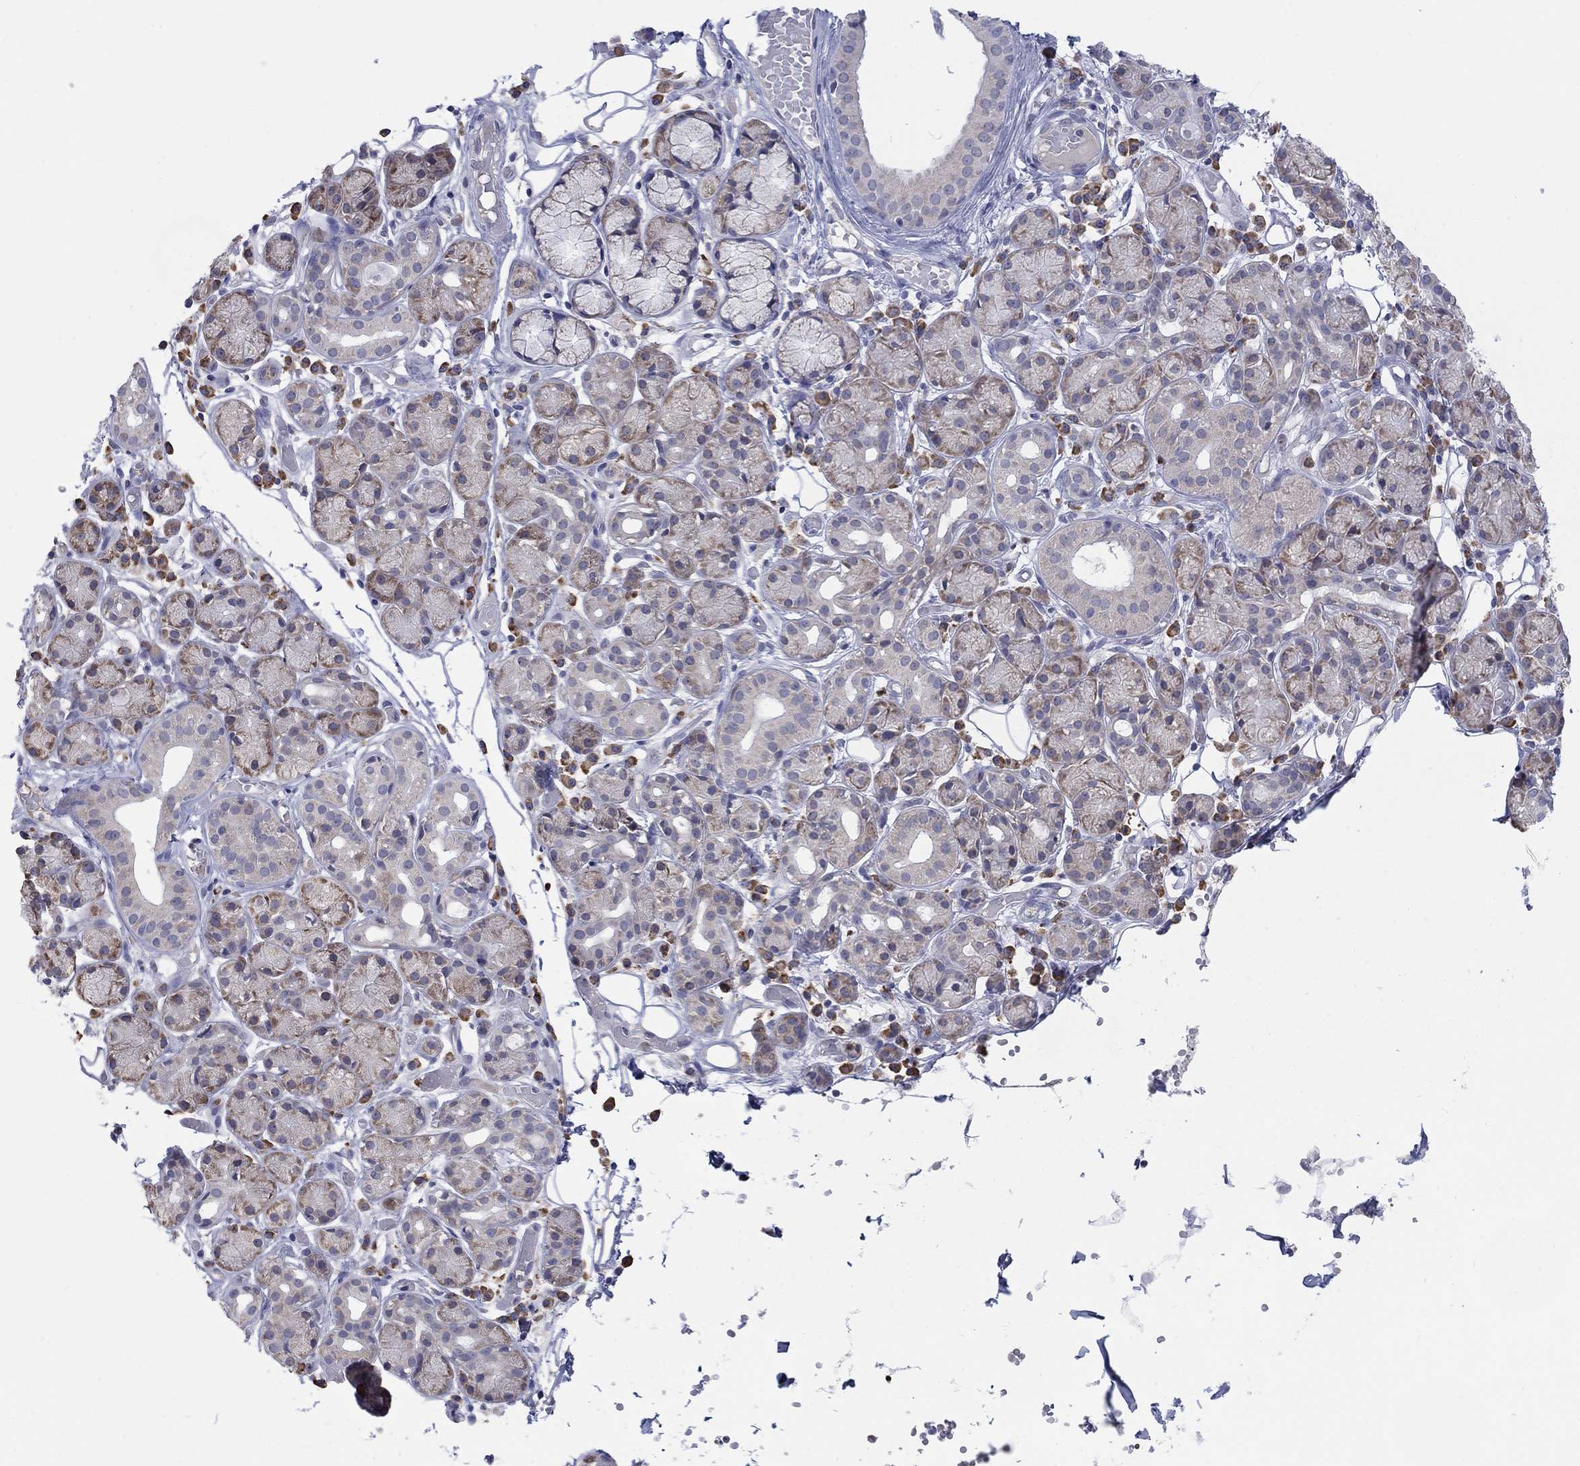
{"staining": {"intensity": "weak", "quantity": "25%-75%", "location": "cytoplasmic/membranous"}, "tissue": "salivary gland", "cell_type": "Glandular cells", "image_type": "normal", "snomed": [{"axis": "morphology", "description": "Normal tissue, NOS"}, {"axis": "topography", "description": "Salivary gland"}, {"axis": "topography", "description": "Peripheral nerve tissue"}], "caption": "Protein positivity by immunohistochemistry (IHC) shows weak cytoplasmic/membranous expression in approximately 25%-75% of glandular cells in normal salivary gland. (Brightfield microscopy of DAB IHC at high magnification).", "gene": "MTRFR", "patient": {"sex": "male", "age": 71}}